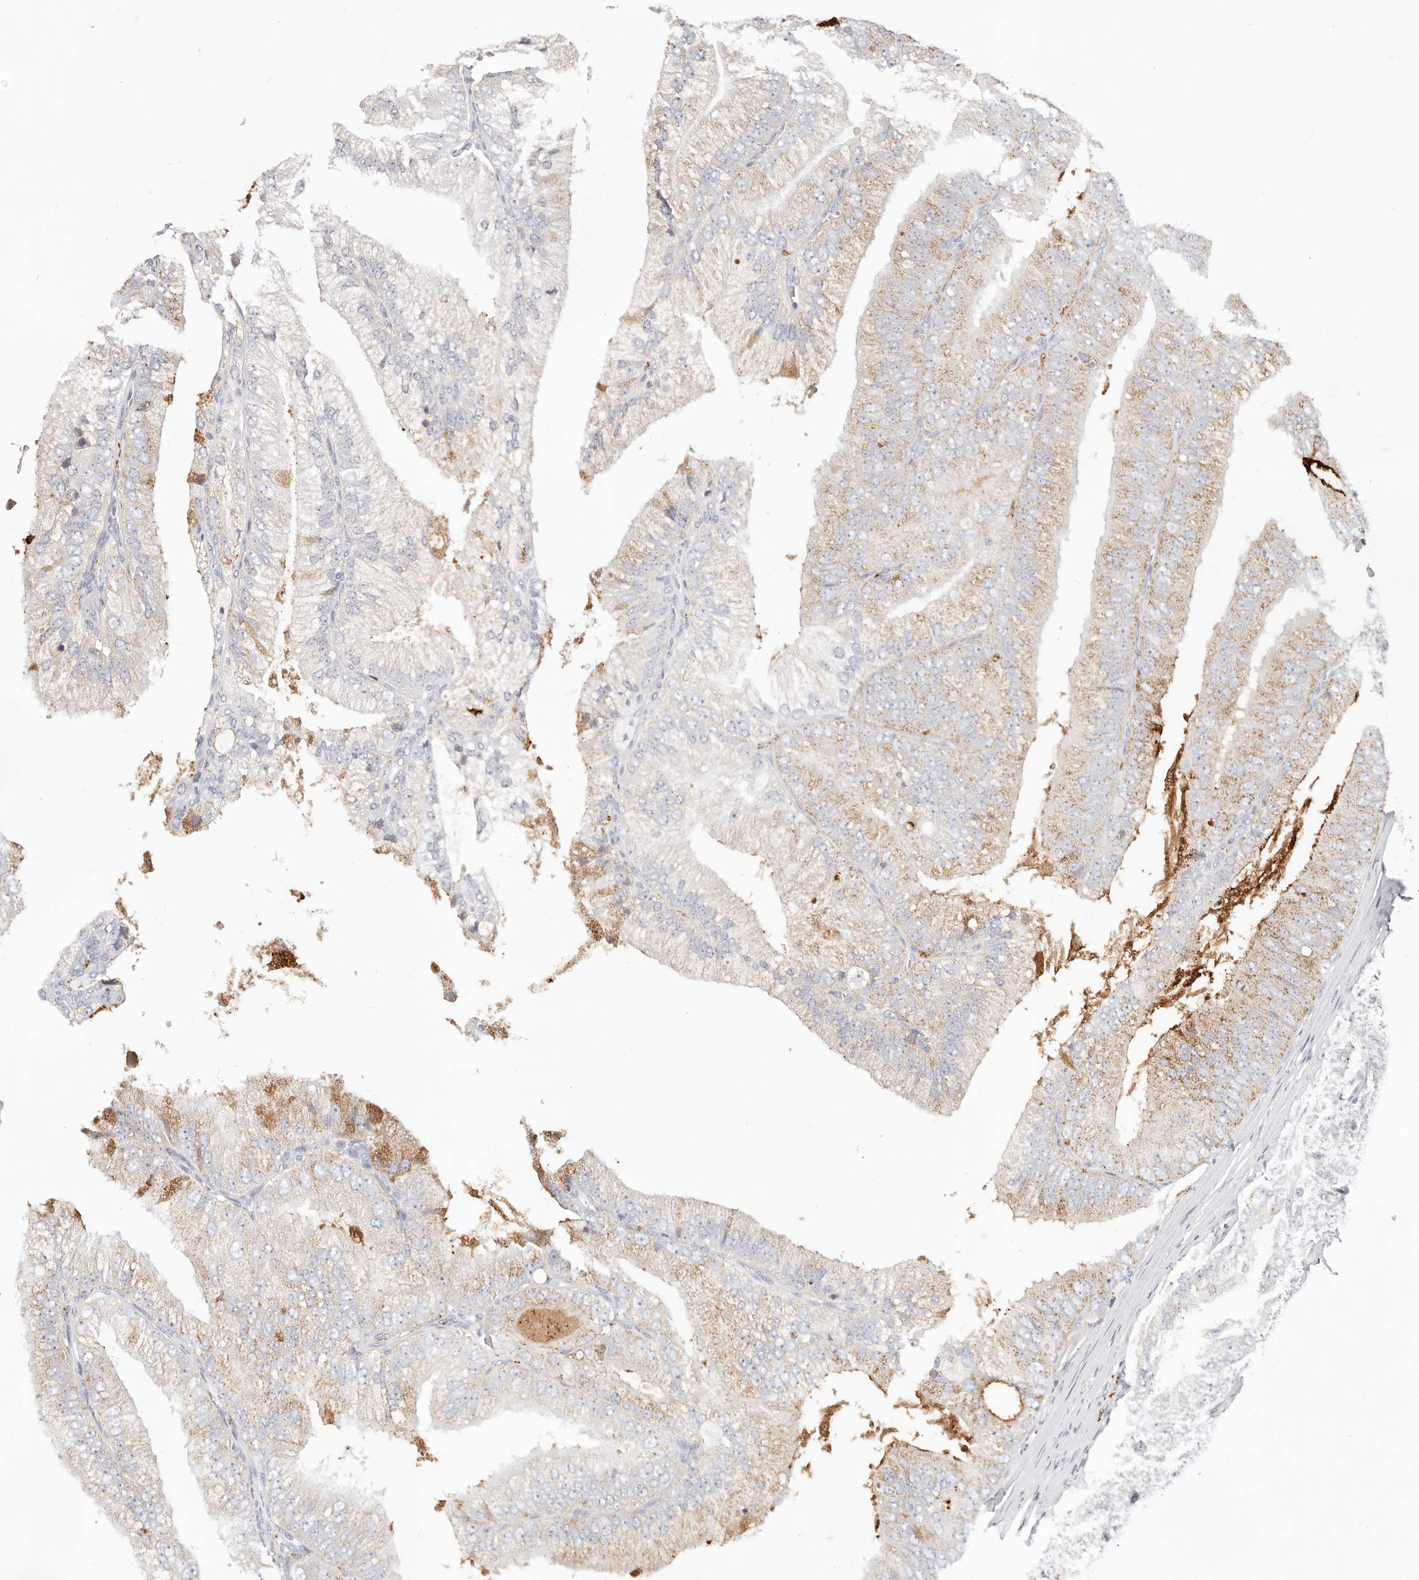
{"staining": {"intensity": "weak", "quantity": "<25%", "location": "cytoplasmic/membranous"}, "tissue": "prostate cancer", "cell_type": "Tumor cells", "image_type": "cancer", "snomed": [{"axis": "morphology", "description": "Adenocarcinoma, High grade"}, {"axis": "topography", "description": "Prostate"}], "caption": "The immunohistochemistry image has no significant expression in tumor cells of prostate adenocarcinoma (high-grade) tissue.", "gene": "STKLD1", "patient": {"sex": "male", "age": 58}}